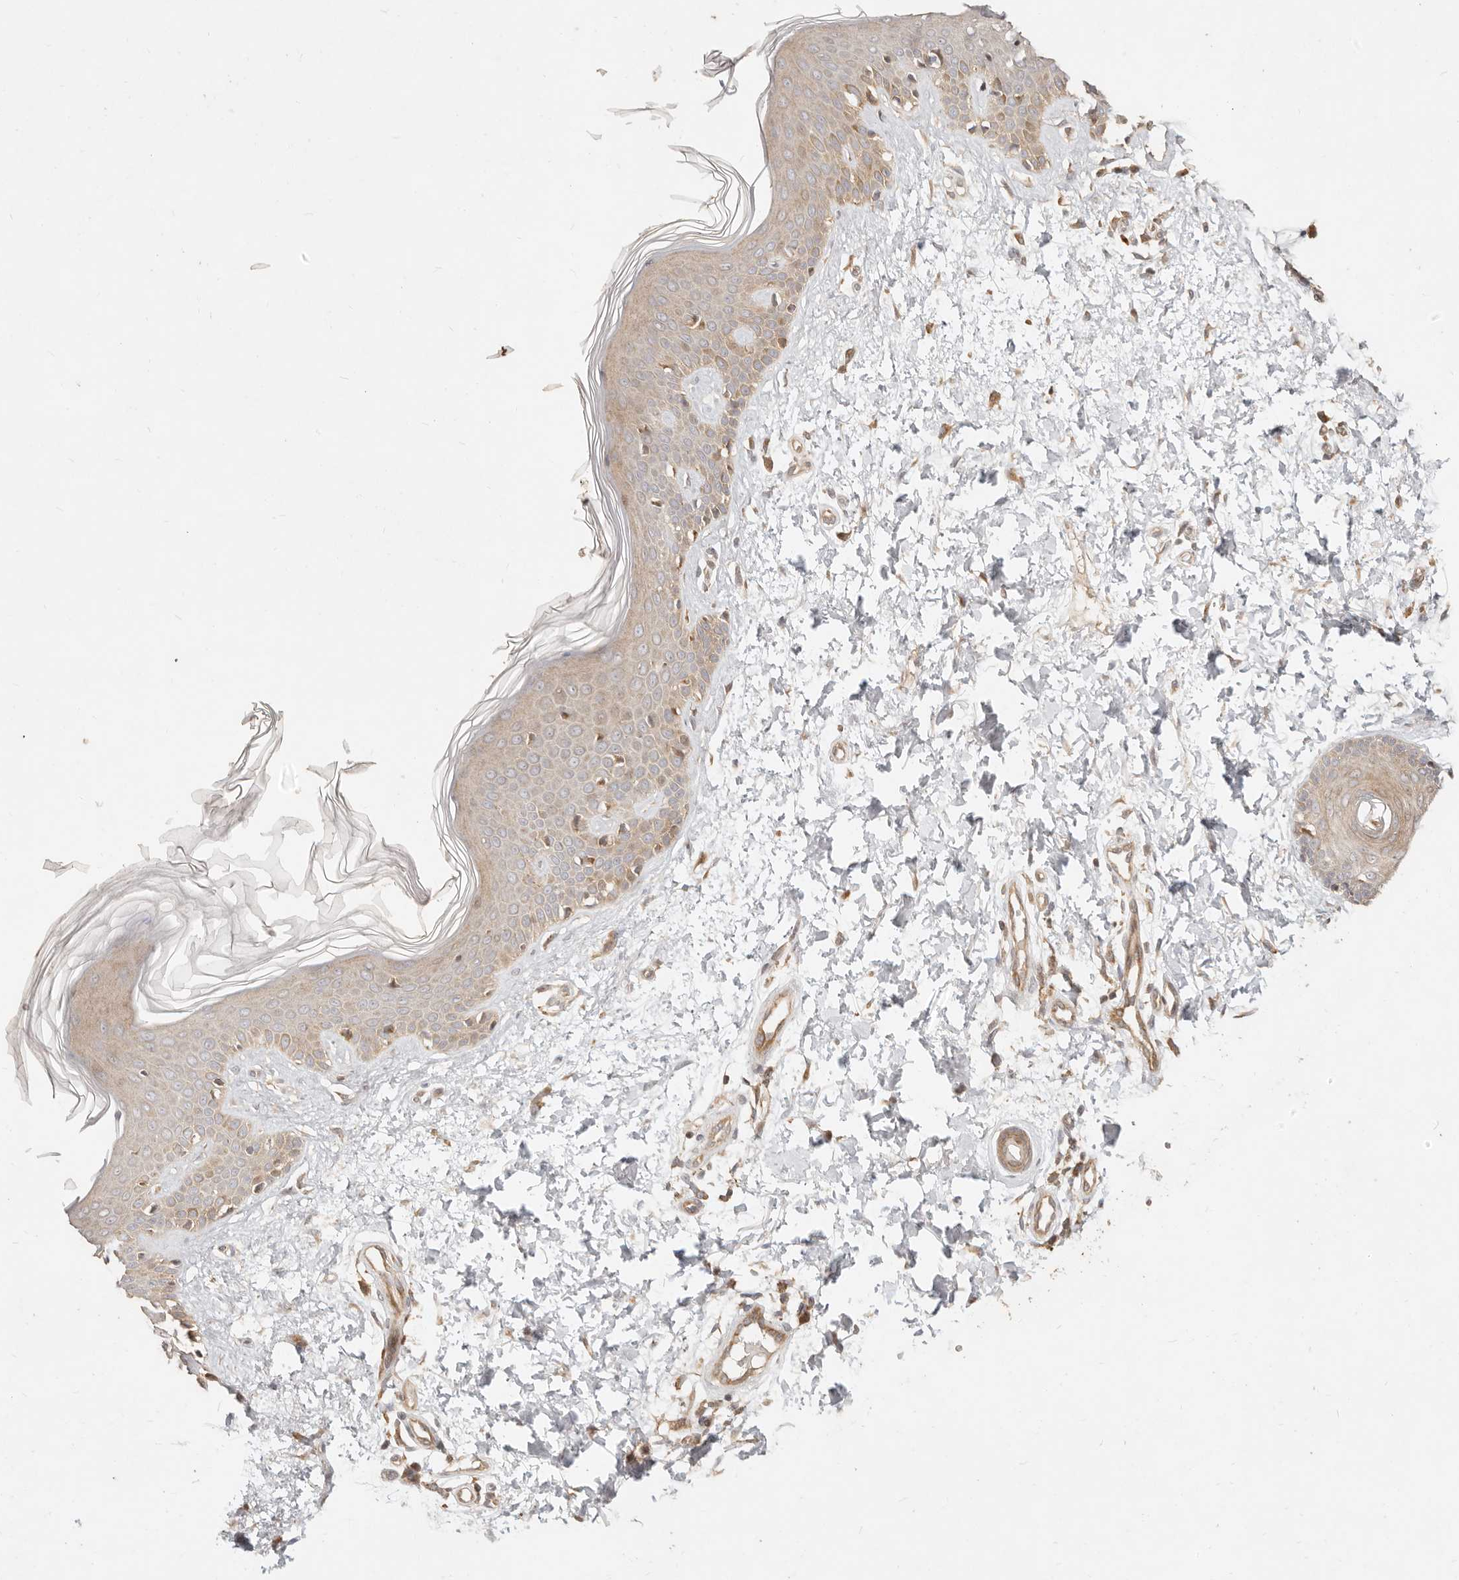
{"staining": {"intensity": "moderate", "quantity": ">75%", "location": "cytoplasmic/membranous"}, "tissue": "skin", "cell_type": "Fibroblasts", "image_type": "normal", "snomed": [{"axis": "morphology", "description": "Normal tissue, NOS"}, {"axis": "topography", "description": "Skin"}], "caption": "The micrograph shows a brown stain indicating the presence of a protein in the cytoplasmic/membranous of fibroblasts in skin.", "gene": "TIMM17A", "patient": {"sex": "male", "age": 37}}